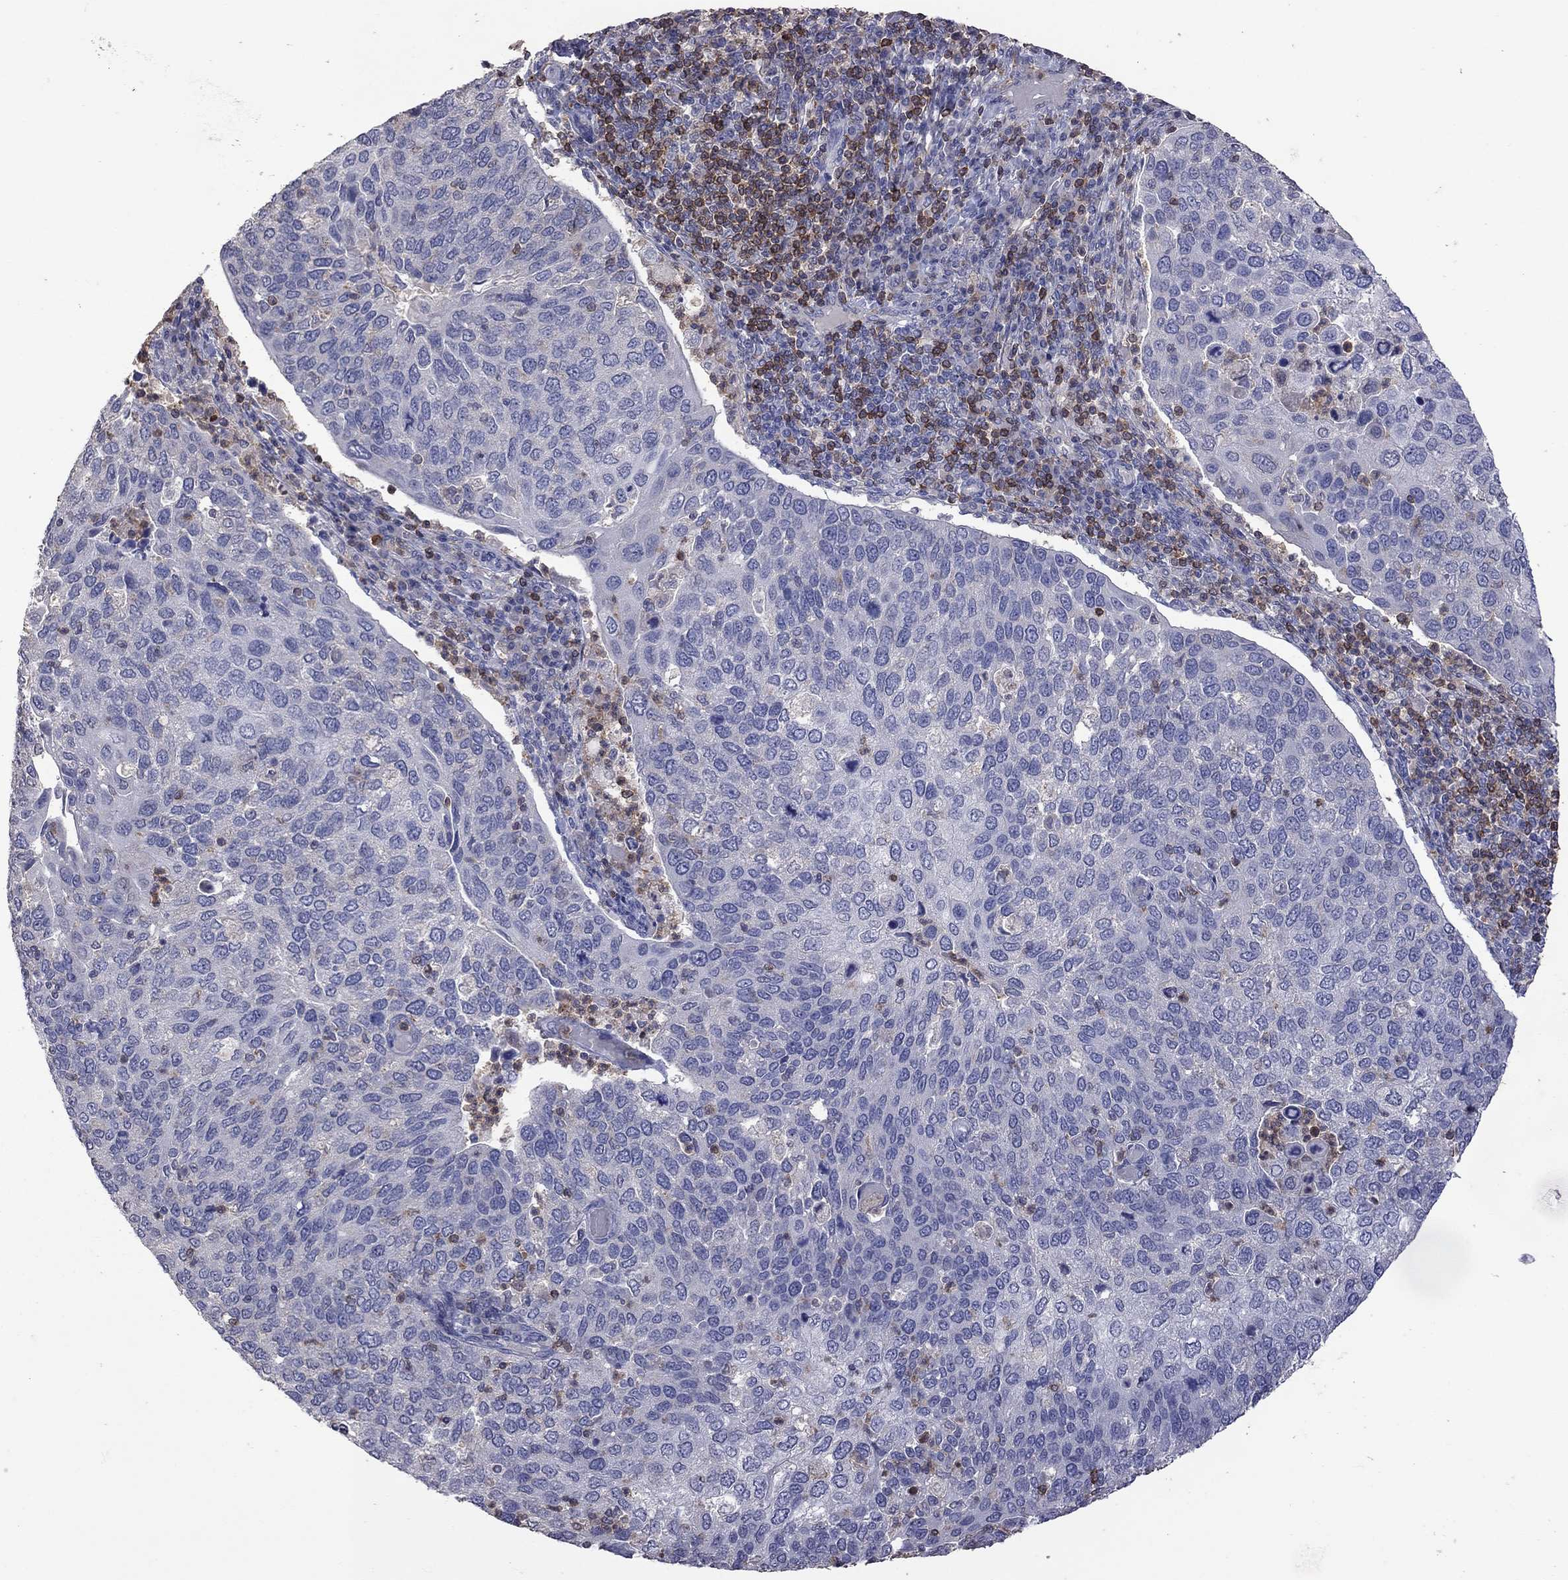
{"staining": {"intensity": "negative", "quantity": "none", "location": "none"}, "tissue": "cervical cancer", "cell_type": "Tumor cells", "image_type": "cancer", "snomed": [{"axis": "morphology", "description": "Squamous cell carcinoma, NOS"}, {"axis": "topography", "description": "Cervix"}], "caption": "This is an IHC image of human squamous cell carcinoma (cervical). There is no expression in tumor cells.", "gene": "IPCEF1", "patient": {"sex": "female", "age": 54}}